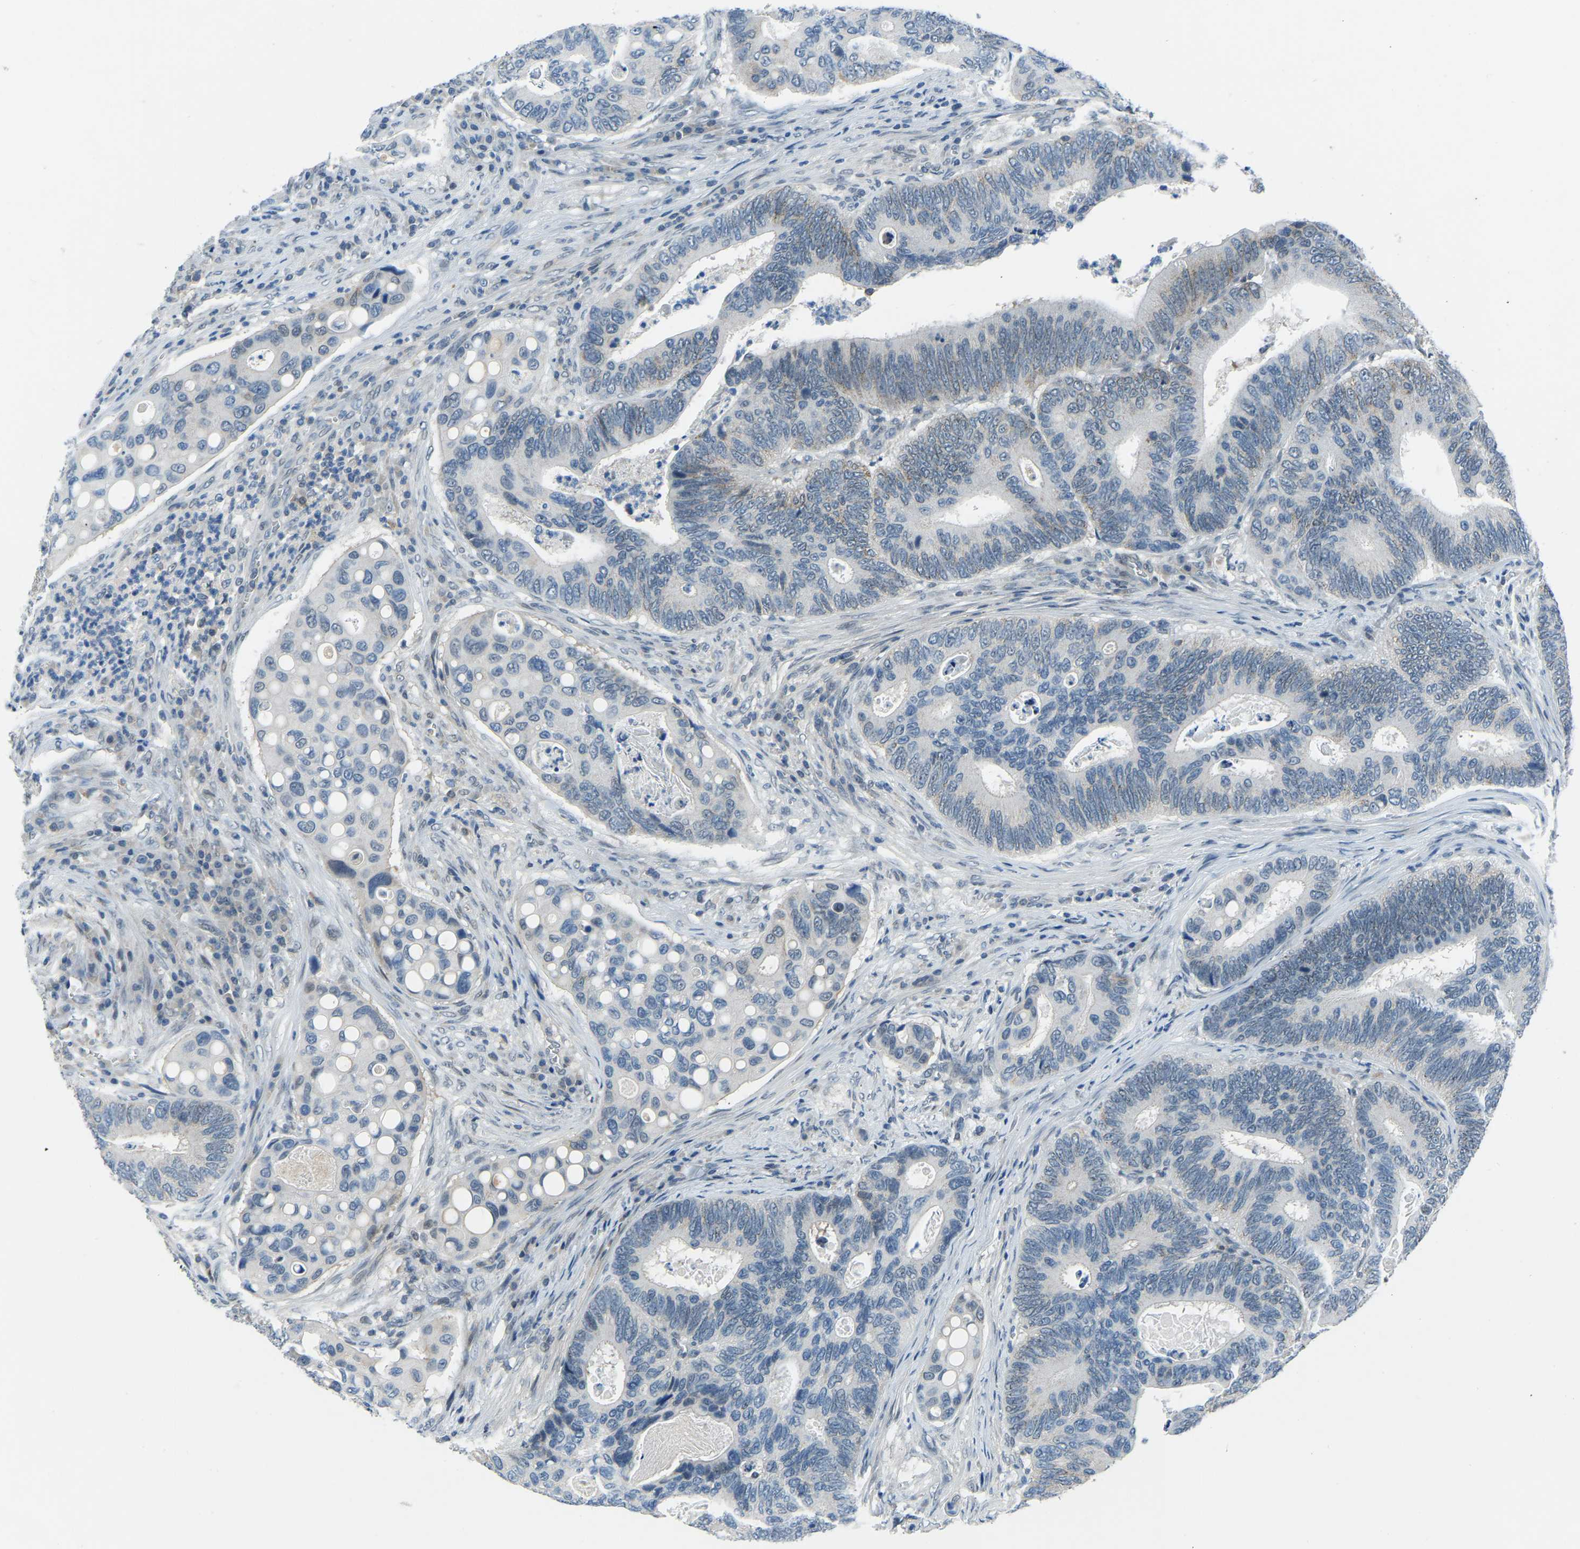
{"staining": {"intensity": "negative", "quantity": "none", "location": "none"}, "tissue": "colorectal cancer", "cell_type": "Tumor cells", "image_type": "cancer", "snomed": [{"axis": "morphology", "description": "Inflammation, NOS"}, {"axis": "morphology", "description": "Adenocarcinoma, NOS"}, {"axis": "topography", "description": "Colon"}], "caption": "This photomicrograph is of adenocarcinoma (colorectal) stained with IHC to label a protein in brown with the nuclei are counter-stained blue. There is no staining in tumor cells.", "gene": "XIRP1", "patient": {"sex": "male", "age": 72}}